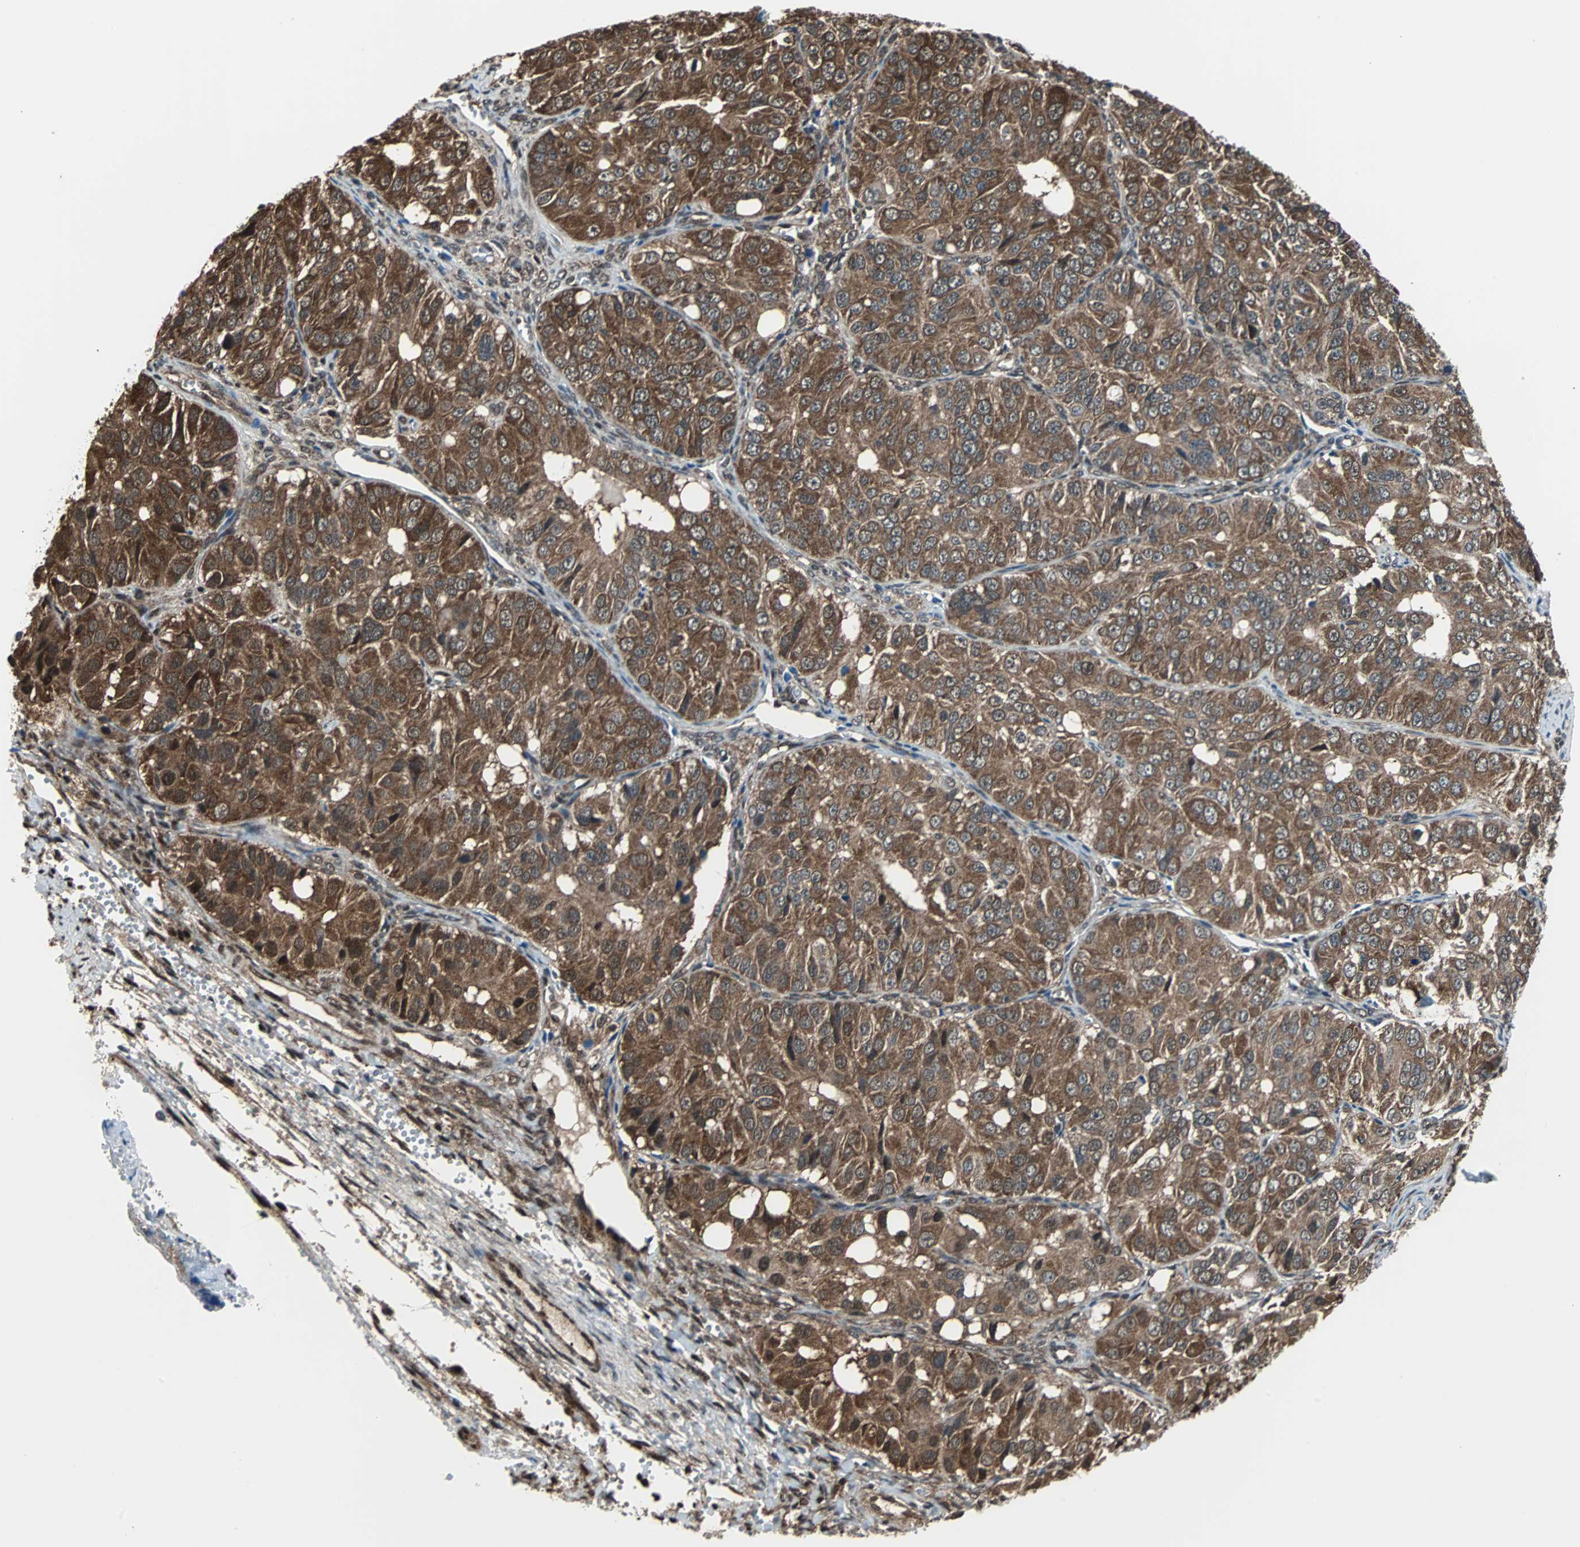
{"staining": {"intensity": "strong", "quantity": "25%-75%", "location": "cytoplasmic/membranous"}, "tissue": "ovarian cancer", "cell_type": "Tumor cells", "image_type": "cancer", "snomed": [{"axis": "morphology", "description": "Carcinoma, endometroid"}, {"axis": "topography", "description": "Ovary"}], "caption": "This micrograph shows IHC staining of ovarian endometroid carcinoma, with high strong cytoplasmic/membranous staining in about 25%-75% of tumor cells.", "gene": "VCP", "patient": {"sex": "female", "age": 51}}